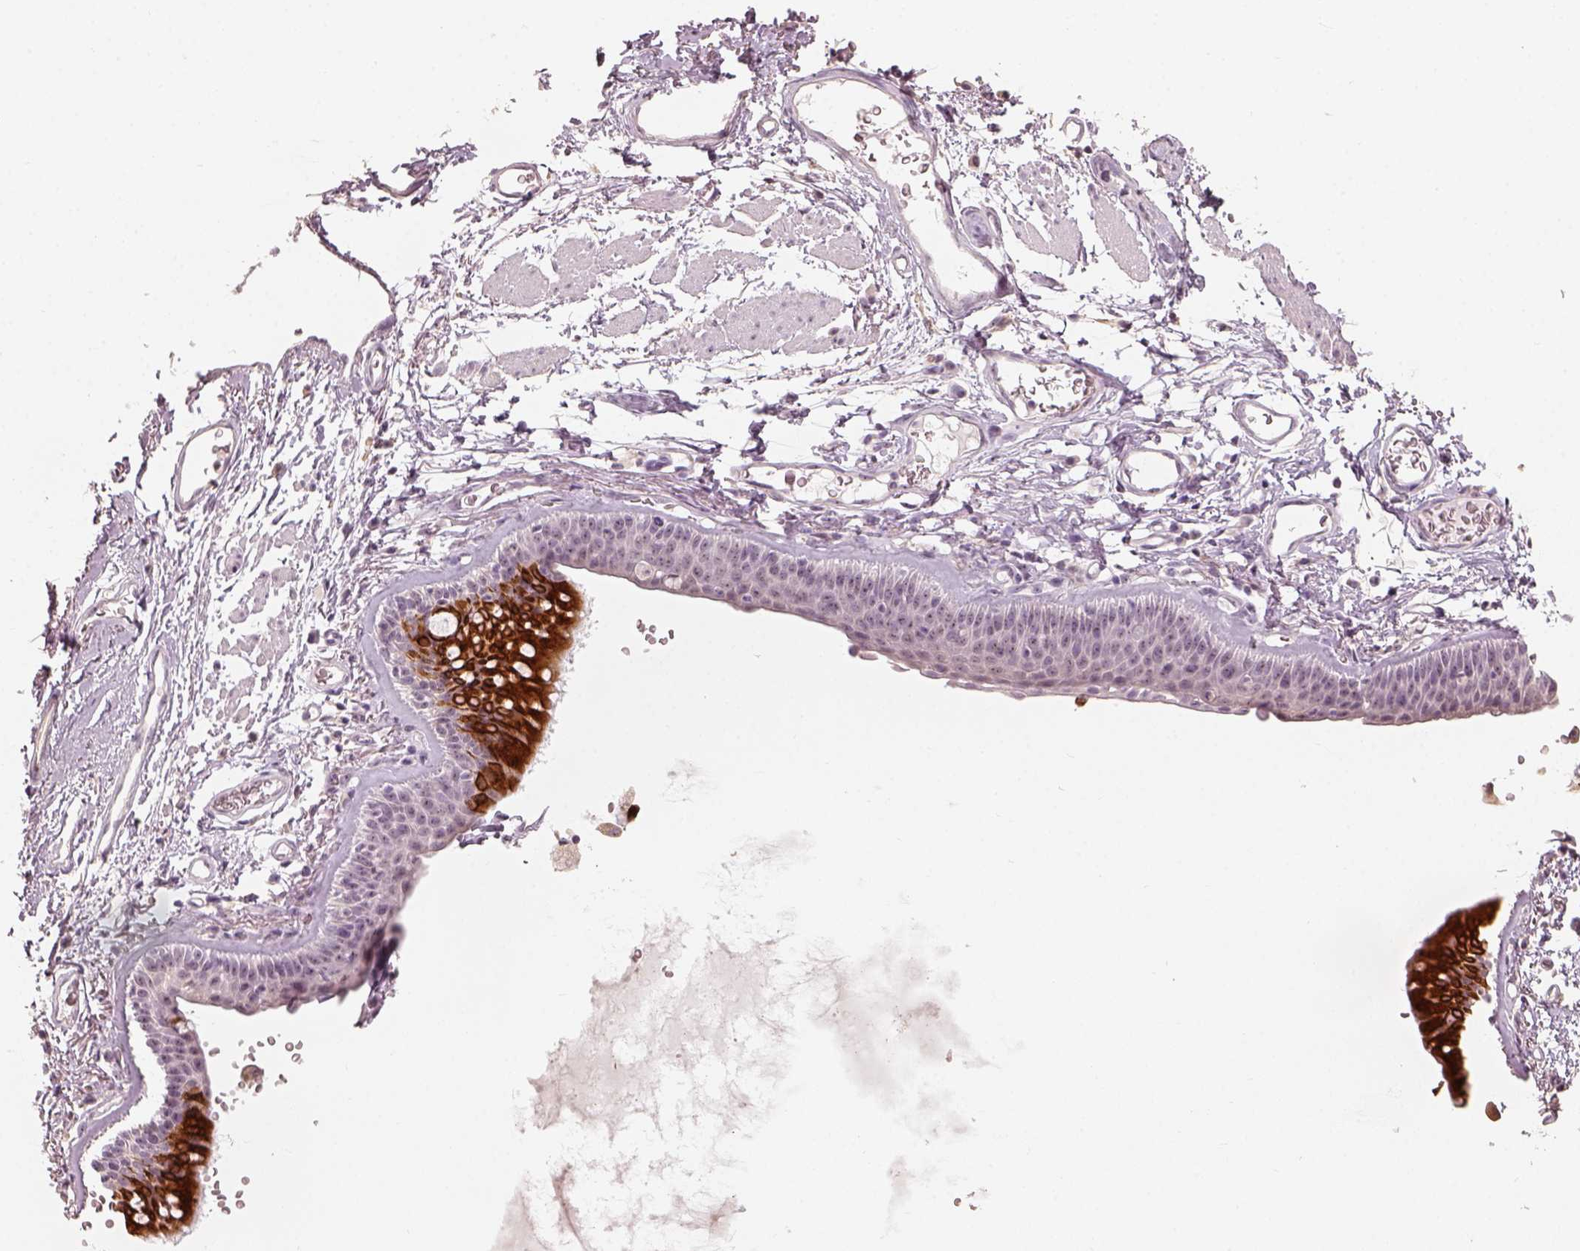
{"staining": {"intensity": "negative", "quantity": "none", "location": "none"}, "tissue": "soft tissue", "cell_type": "Fibroblasts", "image_type": "normal", "snomed": [{"axis": "morphology", "description": "Normal tissue, NOS"}, {"axis": "topography", "description": "Cartilage tissue"}, {"axis": "topography", "description": "Bronchus"}], "caption": "The histopathology image demonstrates no staining of fibroblasts in benign soft tissue. The staining is performed using DAB (3,3'-diaminobenzidine) brown chromogen with nuclei counter-stained in using hematoxylin.", "gene": "CDS1", "patient": {"sex": "female", "age": 79}}